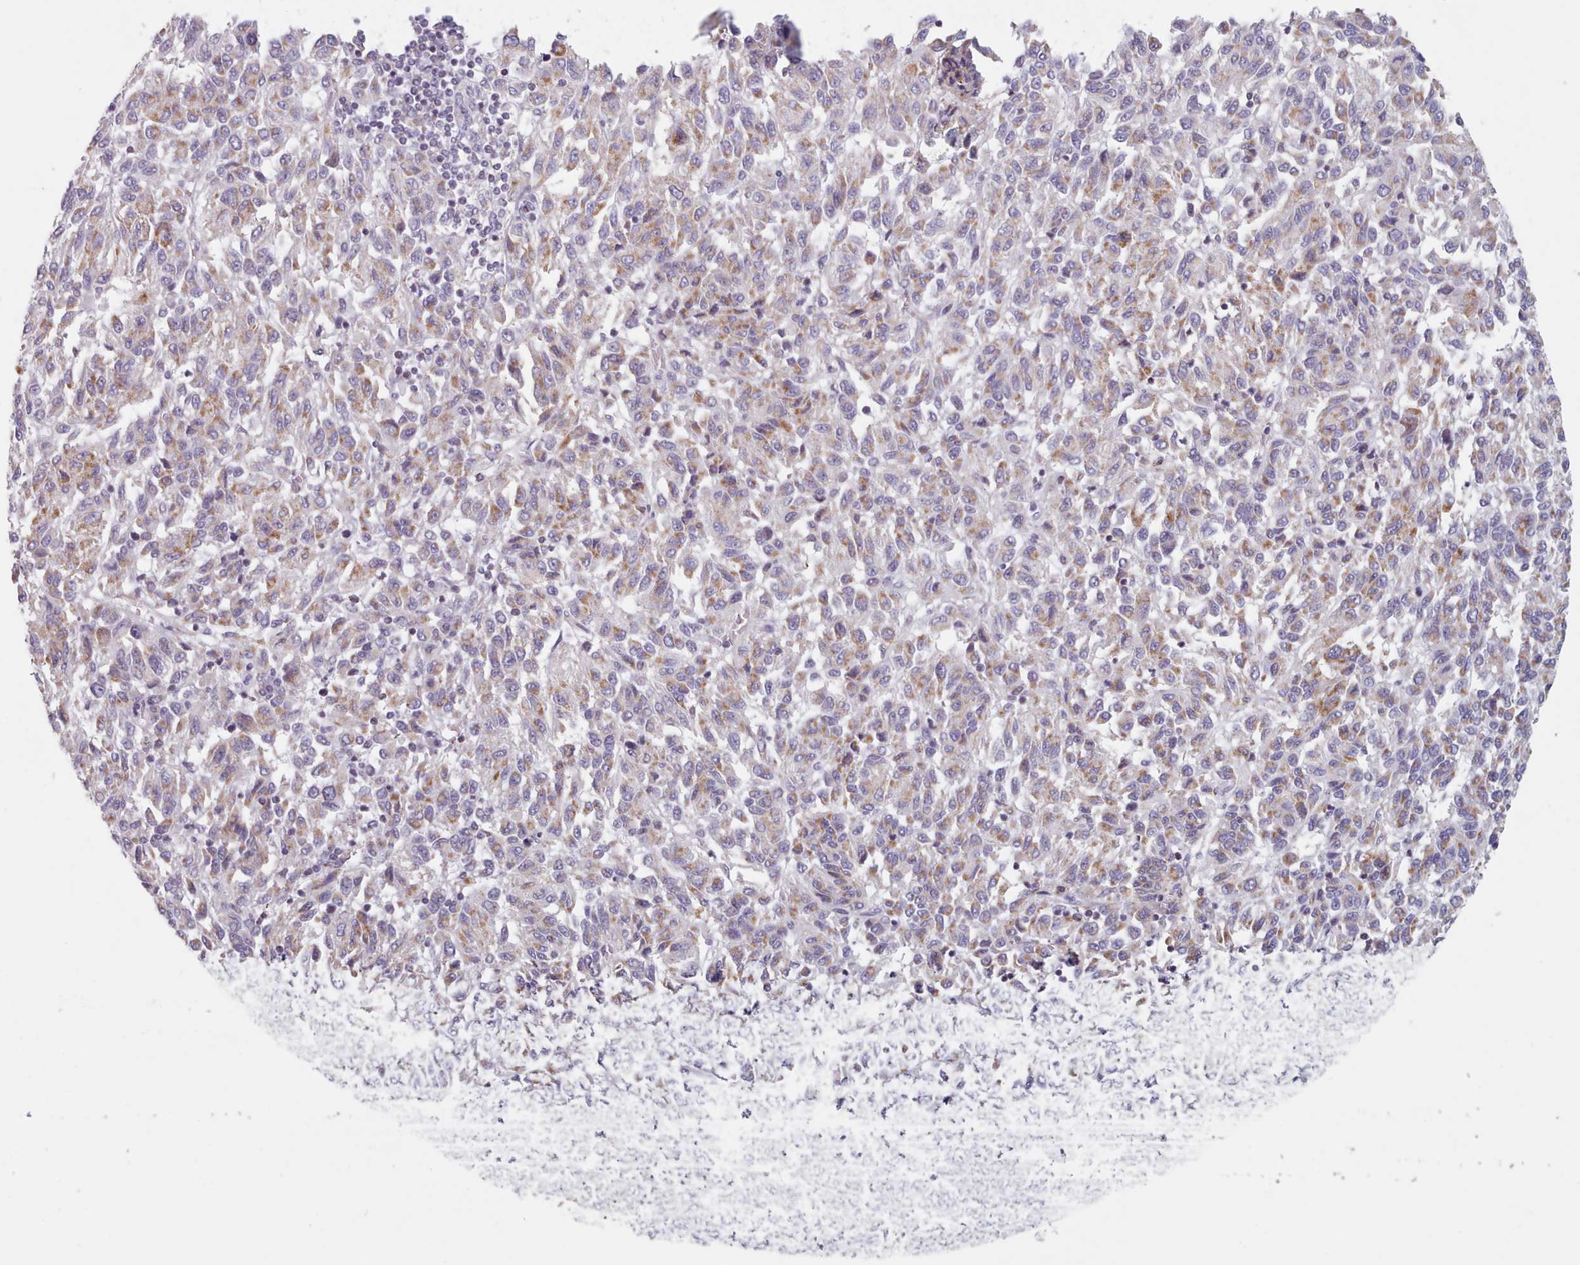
{"staining": {"intensity": "moderate", "quantity": ">75%", "location": "cytoplasmic/membranous"}, "tissue": "melanoma", "cell_type": "Tumor cells", "image_type": "cancer", "snomed": [{"axis": "morphology", "description": "Malignant melanoma, Metastatic site"}, {"axis": "topography", "description": "Lung"}], "caption": "Malignant melanoma (metastatic site) stained with IHC shows moderate cytoplasmic/membranous staining in approximately >75% of tumor cells.", "gene": "FAM170B", "patient": {"sex": "male", "age": 64}}